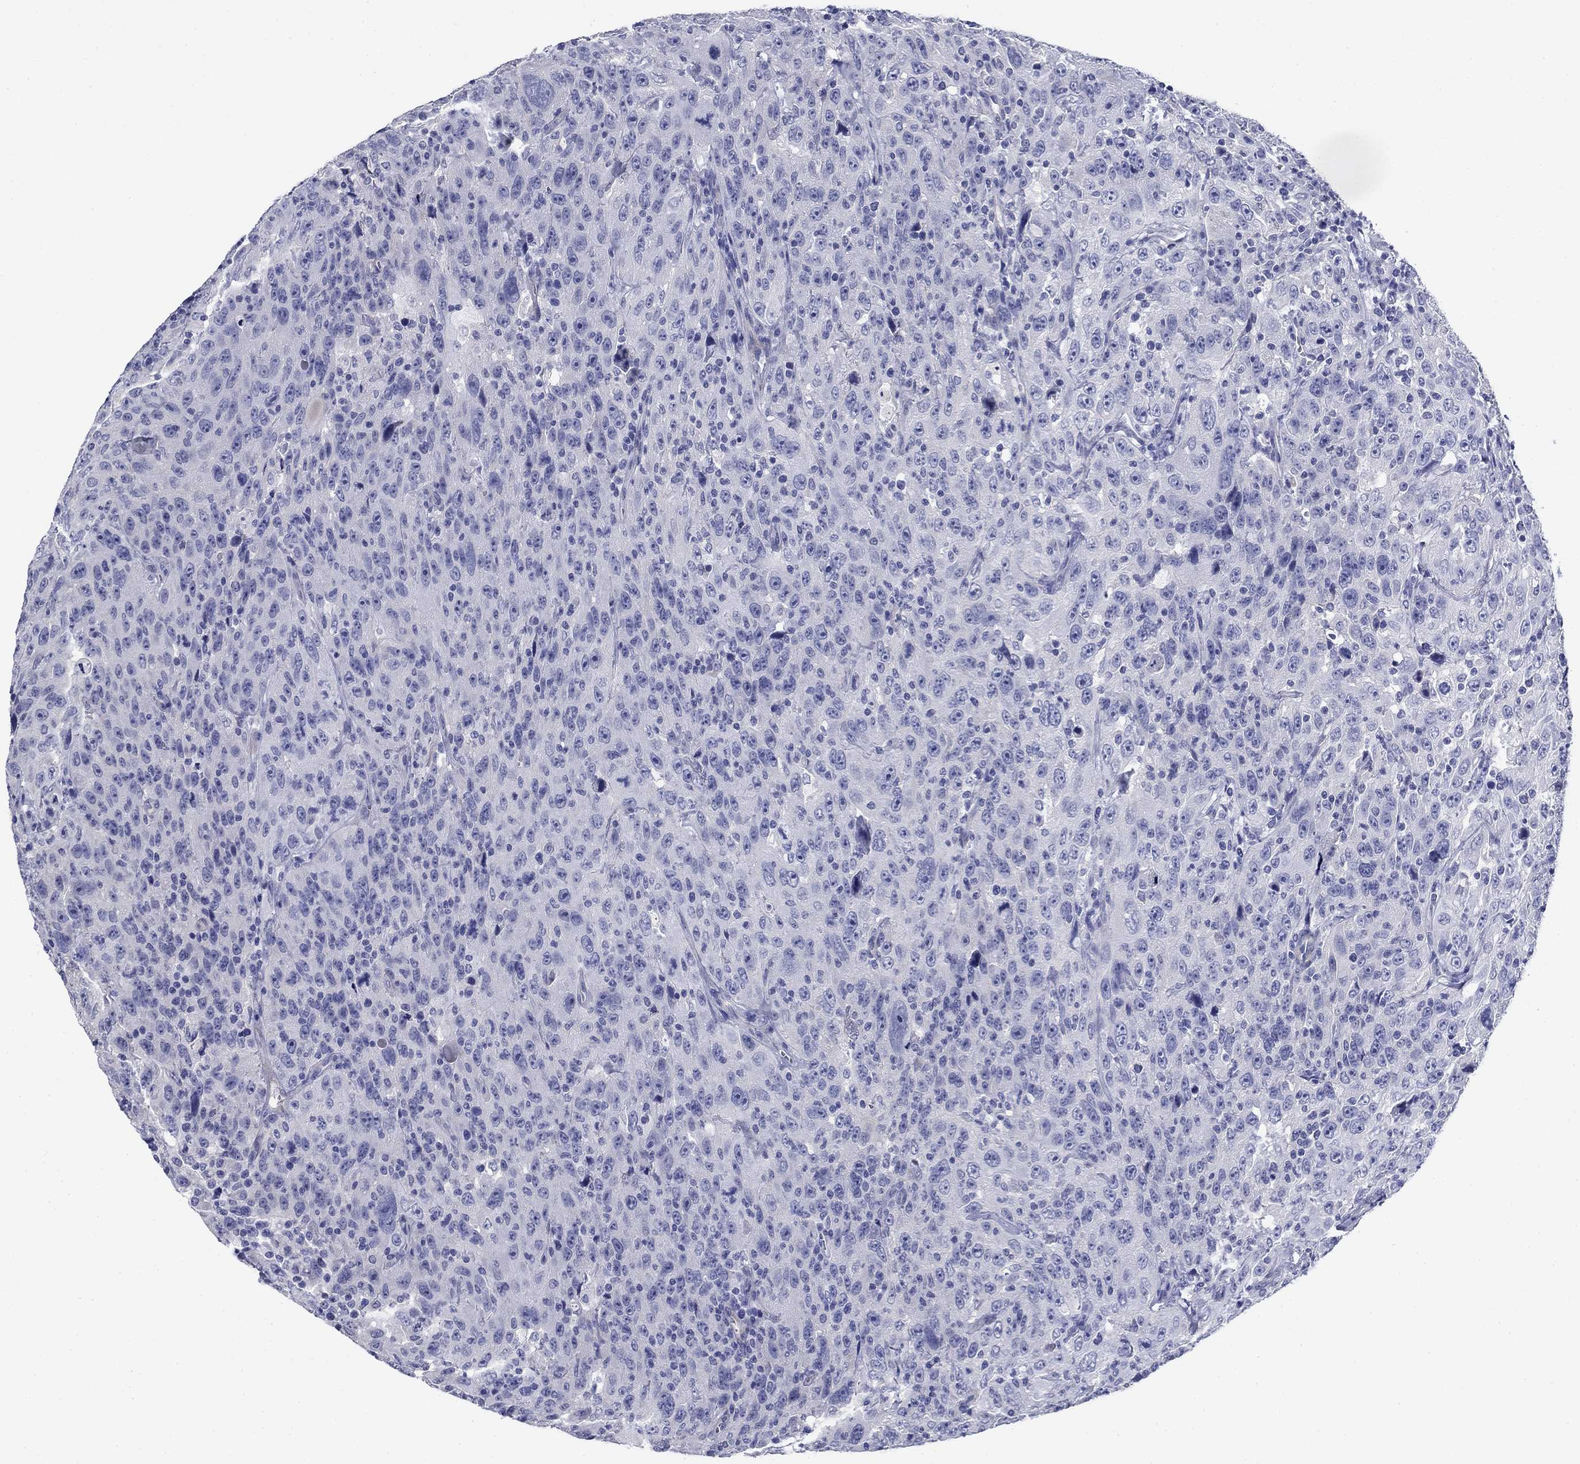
{"staining": {"intensity": "negative", "quantity": "none", "location": "none"}, "tissue": "urothelial cancer", "cell_type": "Tumor cells", "image_type": "cancer", "snomed": [{"axis": "morphology", "description": "Urothelial carcinoma, NOS"}, {"axis": "morphology", "description": "Urothelial carcinoma, High grade"}, {"axis": "topography", "description": "Urinary bladder"}], "caption": "Immunohistochemistry histopathology image of human high-grade urothelial carcinoma stained for a protein (brown), which demonstrates no positivity in tumor cells.", "gene": "PRKCG", "patient": {"sex": "female", "age": 73}}